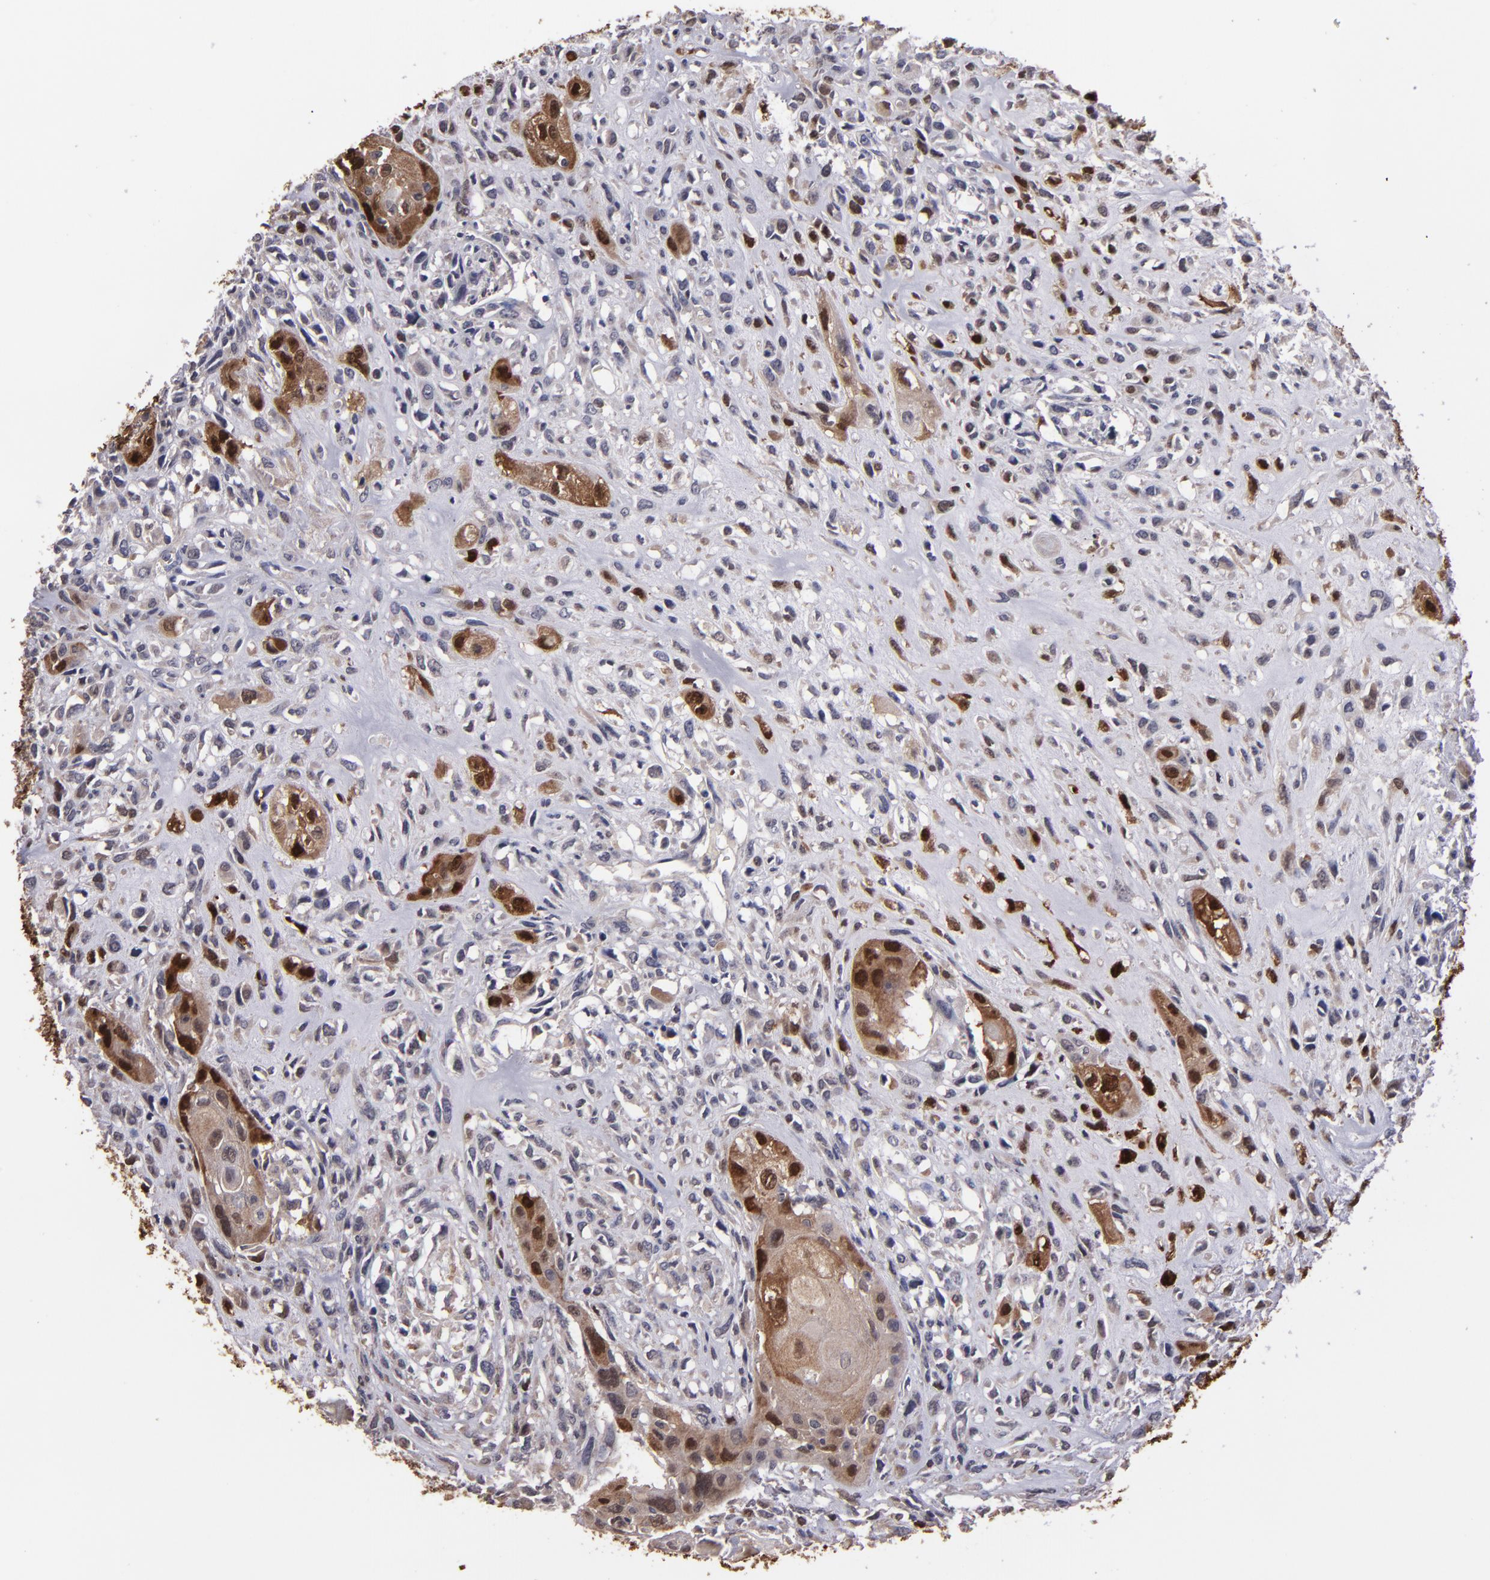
{"staining": {"intensity": "weak", "quantity": "25%-75%", "location": "cytoplasmic/membranous,nuclear"}, "tissue": "head and neck cancer", "cell_type": "Tumor cells", "image_type": "cancer", "snomed": [{"axis": "morphology", "description": "Neoplasm, malignant, NOS"}, {"axis": "topography", "description": "Salivary gland"}, {"axis": "topography", "description": "Head-Neck"}], "caption": "Weak cytoplasmic/membranous and nuclear protein staining is present in about 25%-75% of tumor cells in malignant neoplasm (head and neck).", "gene": "S100A1", "patient": {"sex": "male", "age": 43}}